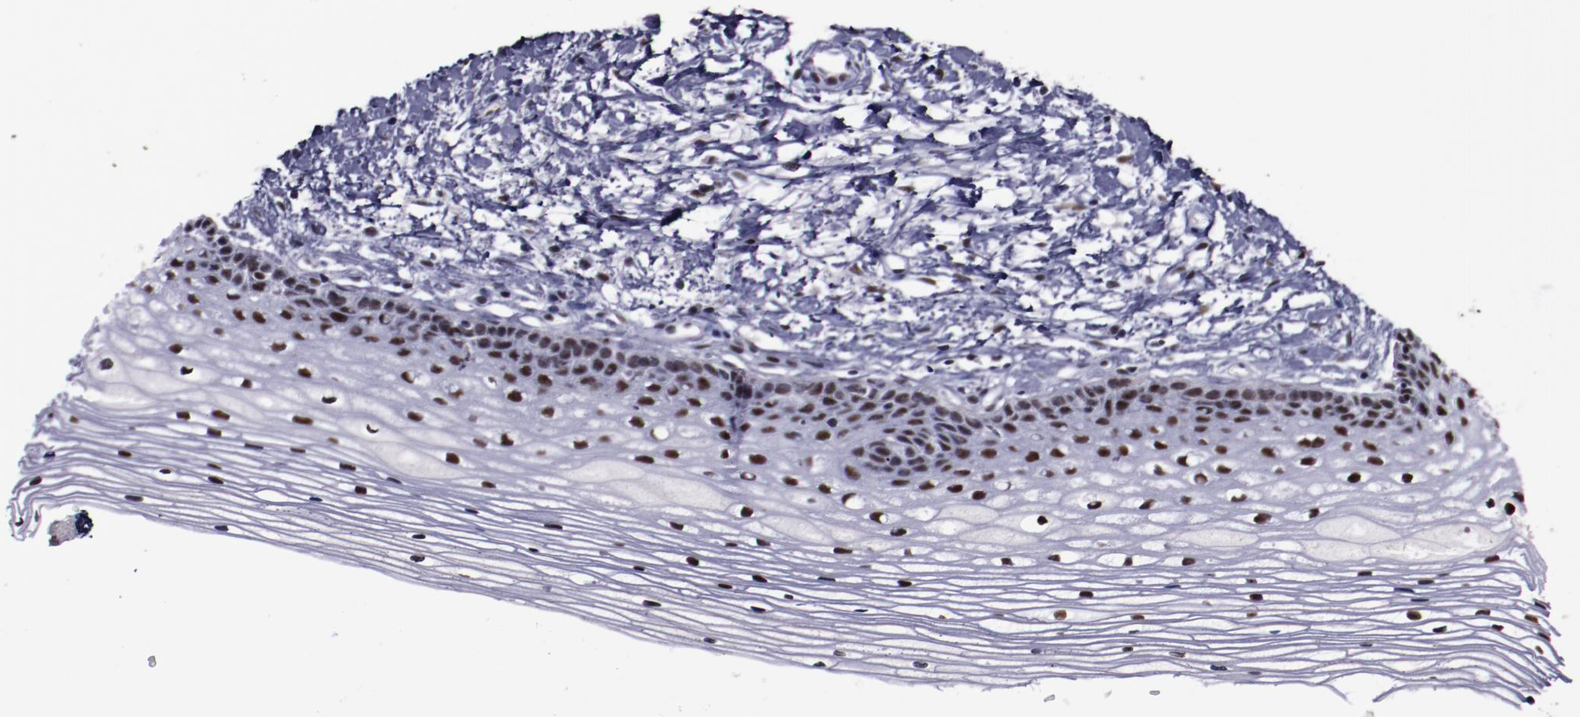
{"staining": {"intensity": "strong", "quantity": ">75%", "location": "nuclear"}, "tissue": "cervix", "cell_type": "Glandular cells", "image_type": "normal", "snomed": [{"axis": "morphology", "description": "Normal tissue, NOS"}, {"axis": "topography", "description": "Cervix"}], "caption": "Normal cervix displays strong nuclear expression in about >75% of glandular cells, visualized by immunohistochemistry.", "gene": "PPP4R3A", "patient": {"sex": "female", "age": 77}}